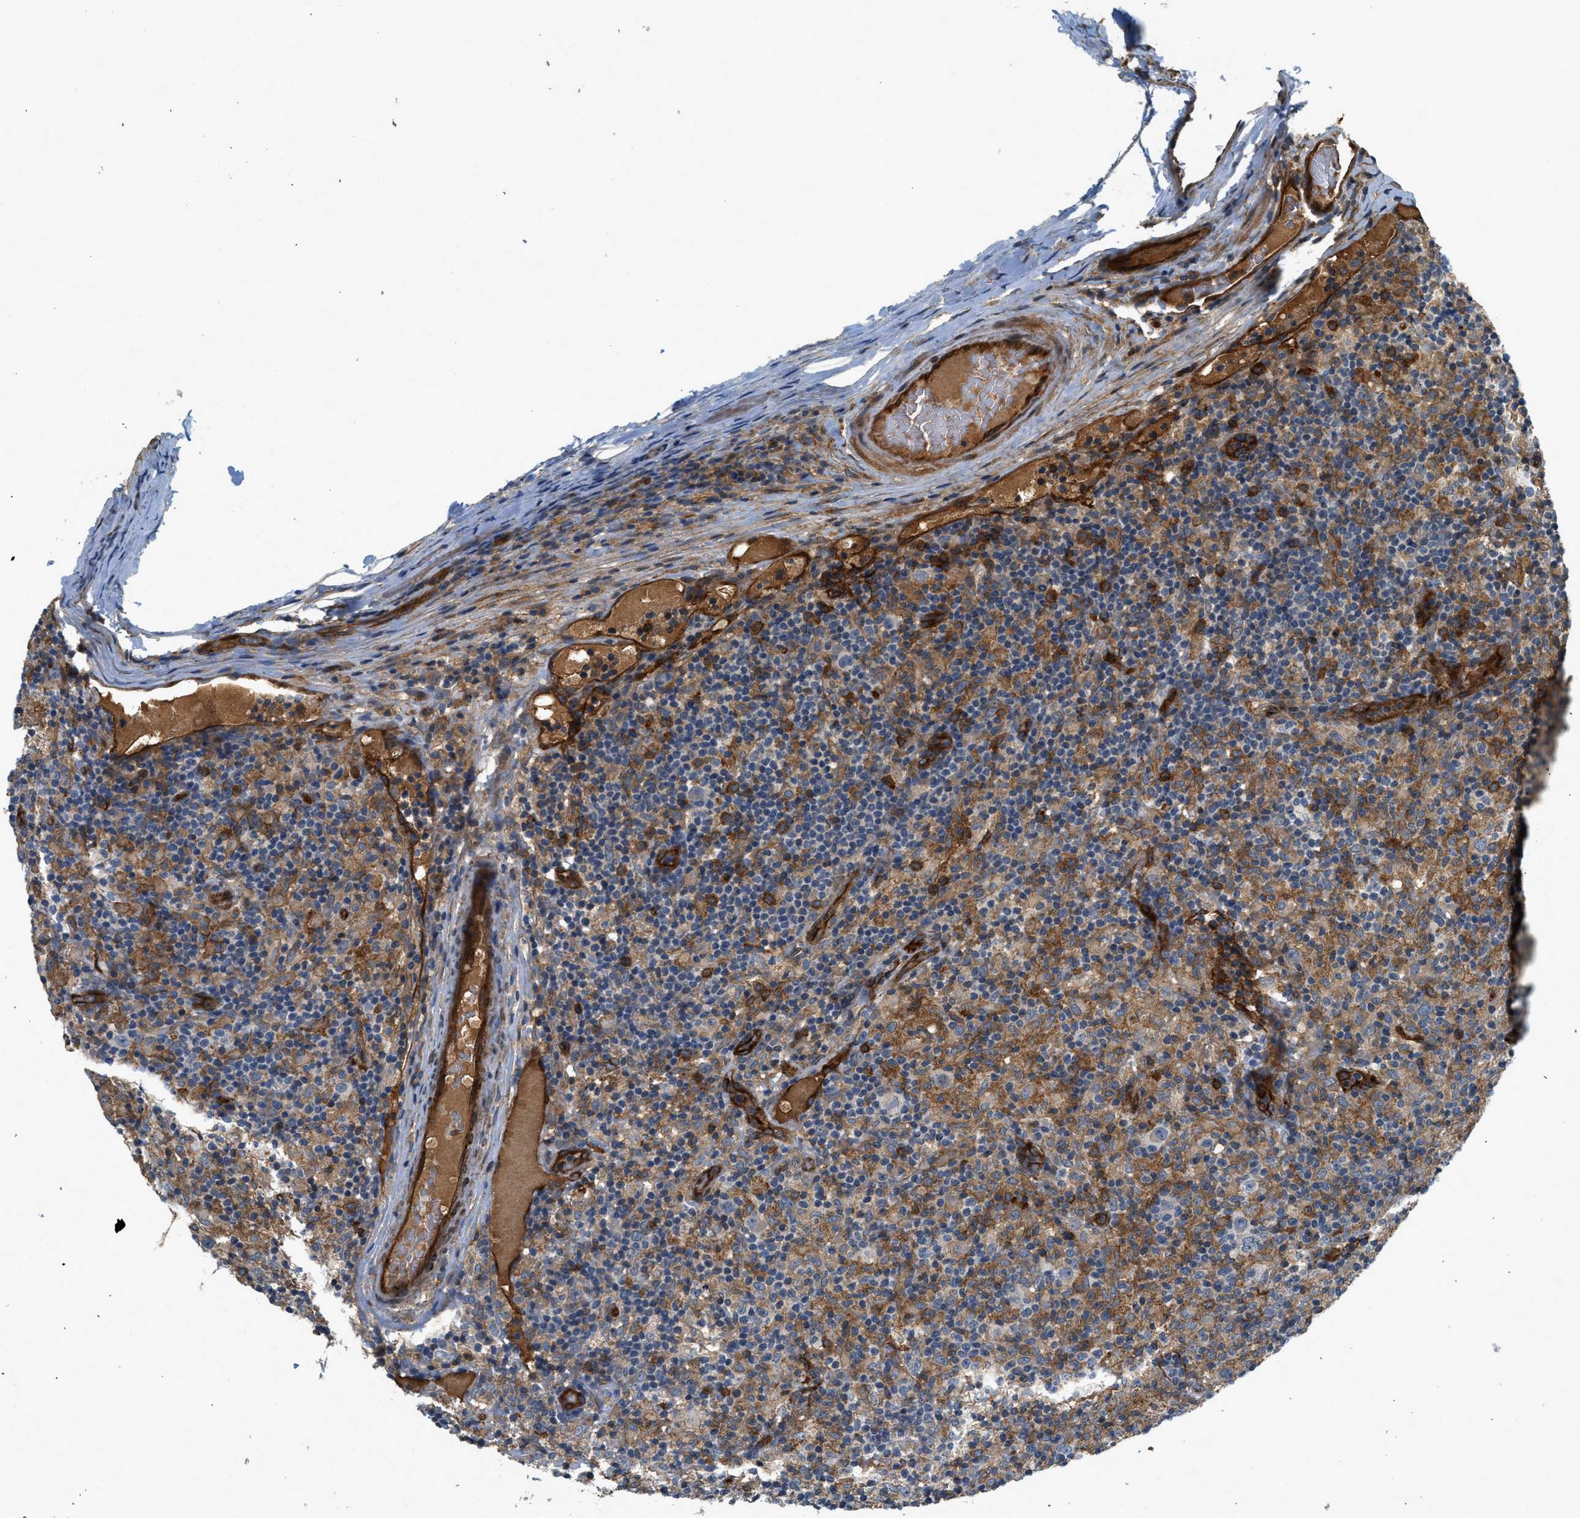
{"staining": {"intensity": "weak", "quantity": "<25%", "location": "cytoplasmic/membranous"}, "tissue": "lymphoma", "cell_type": "Tumor cells", "image_type": "cancer", "snomed": [{"axis": "morphology", "description": "Hodgkin's disease, NOS"}, {"axis": "topography", "description": "Lymph node"}], "caption": "Tumor cells are negative for protein expression in human lymphoma. (Stains: DAB (3,3'-diaminobenzidine) IHC with hematoxylin counter stain, Microscopy: brightfield microscopy at high magnification).", "gene": "HIP1", "patient": {"sex": "male", "age": 70}}